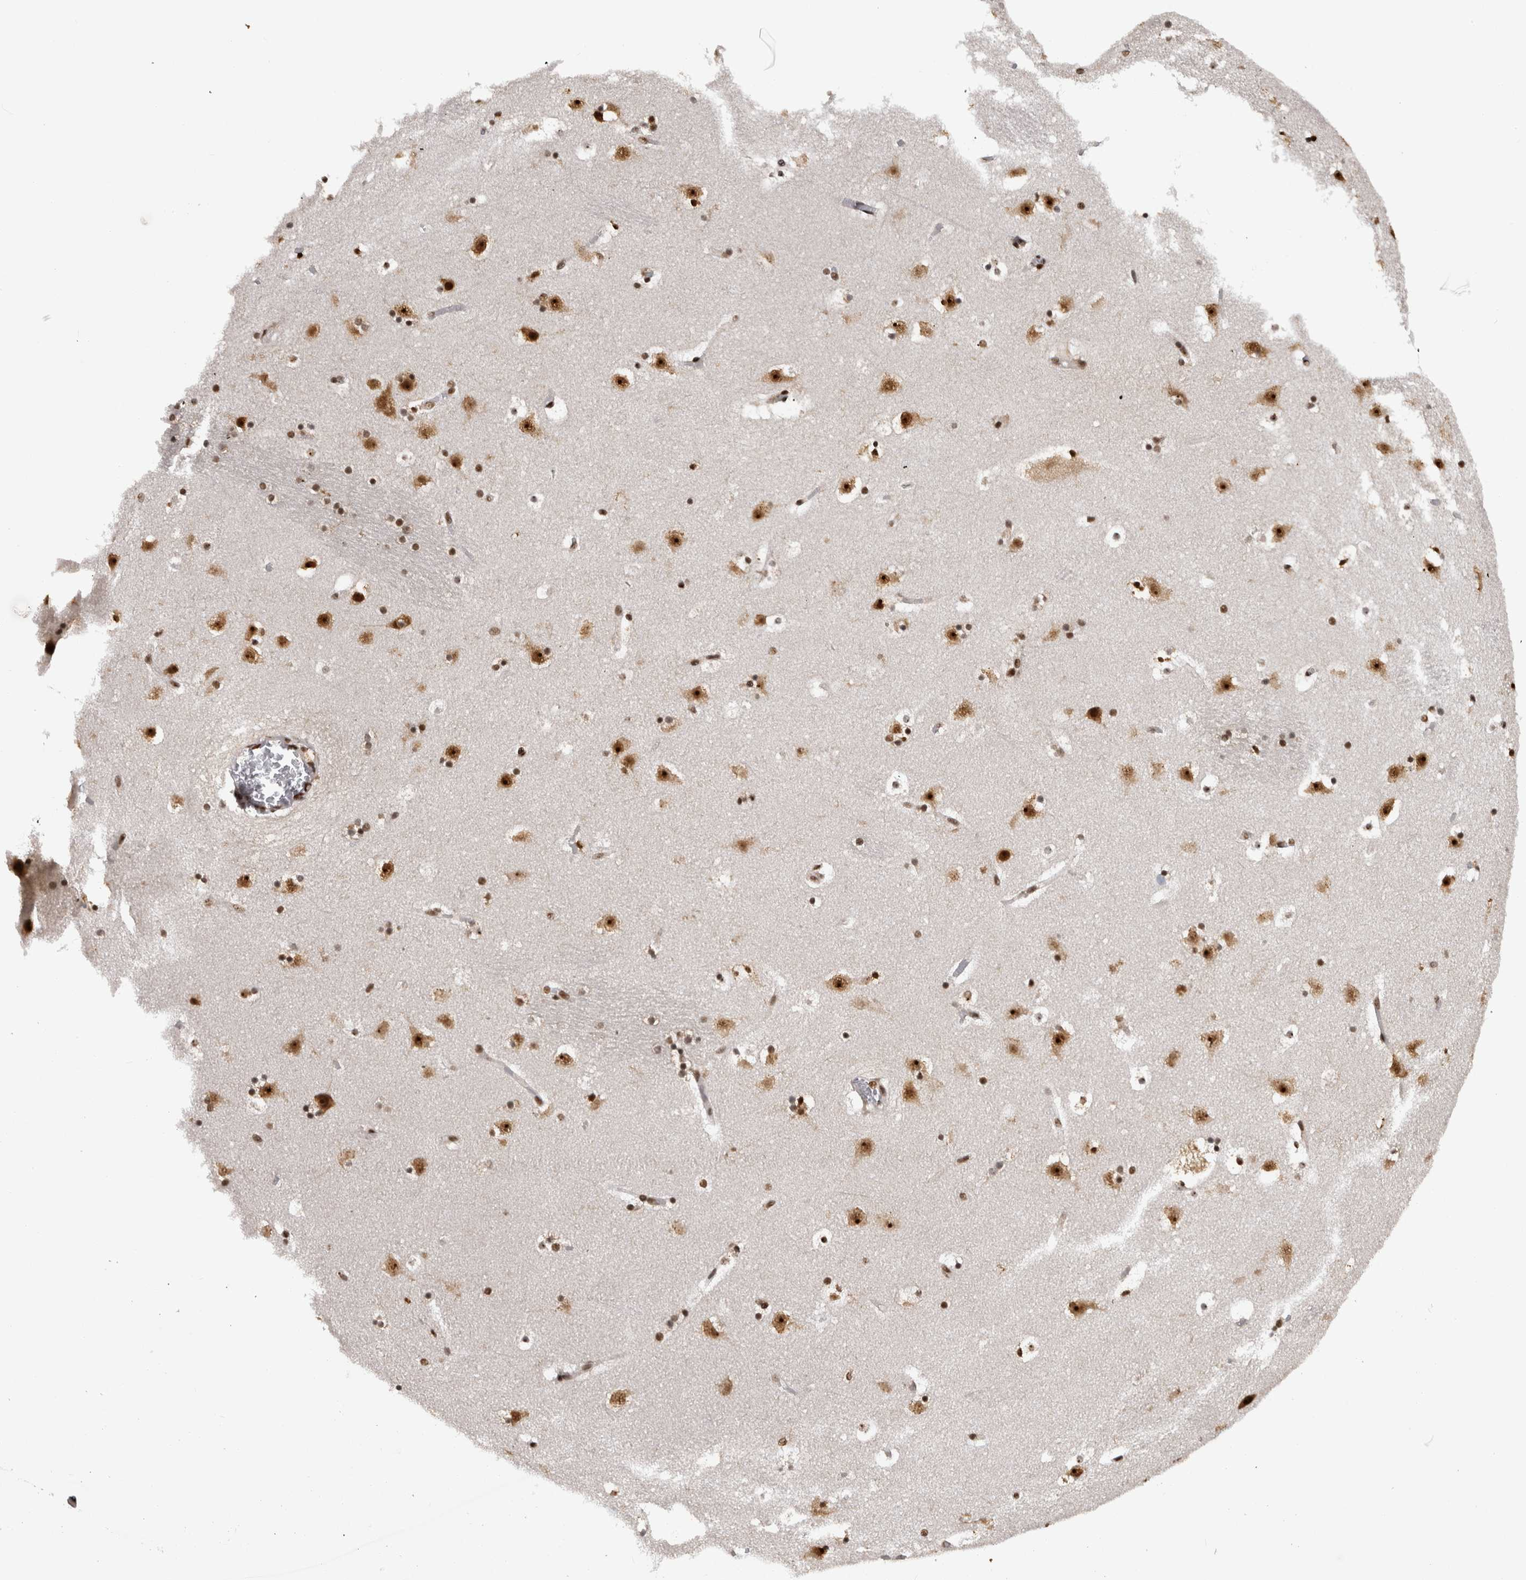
{"staining": {"intensity": "strong", "quantity": ">75%", "location": "nuclear"}, "tissue": "caudate", "cell_type": "Glial cells", "image_type": "normal", "snomed": [{"axis": "morphology", "description": "Normal tissue, NOS"}, {"axis": "topography", "description": "Lateral ventricle wall"}], "caption": "Glial cells show high levels of strong nuclear staining in approximately >75% of cells in benign human caudate. The staining was performed using DAB (3,3'-diaminobenzidine) to visualize the protein expression in brown, while the nuclei were stained in blue with hematoxylin (Magnification: 20x).", "gene": "ZSCAN2", "patient": {"sex": "male", "age": 45}}